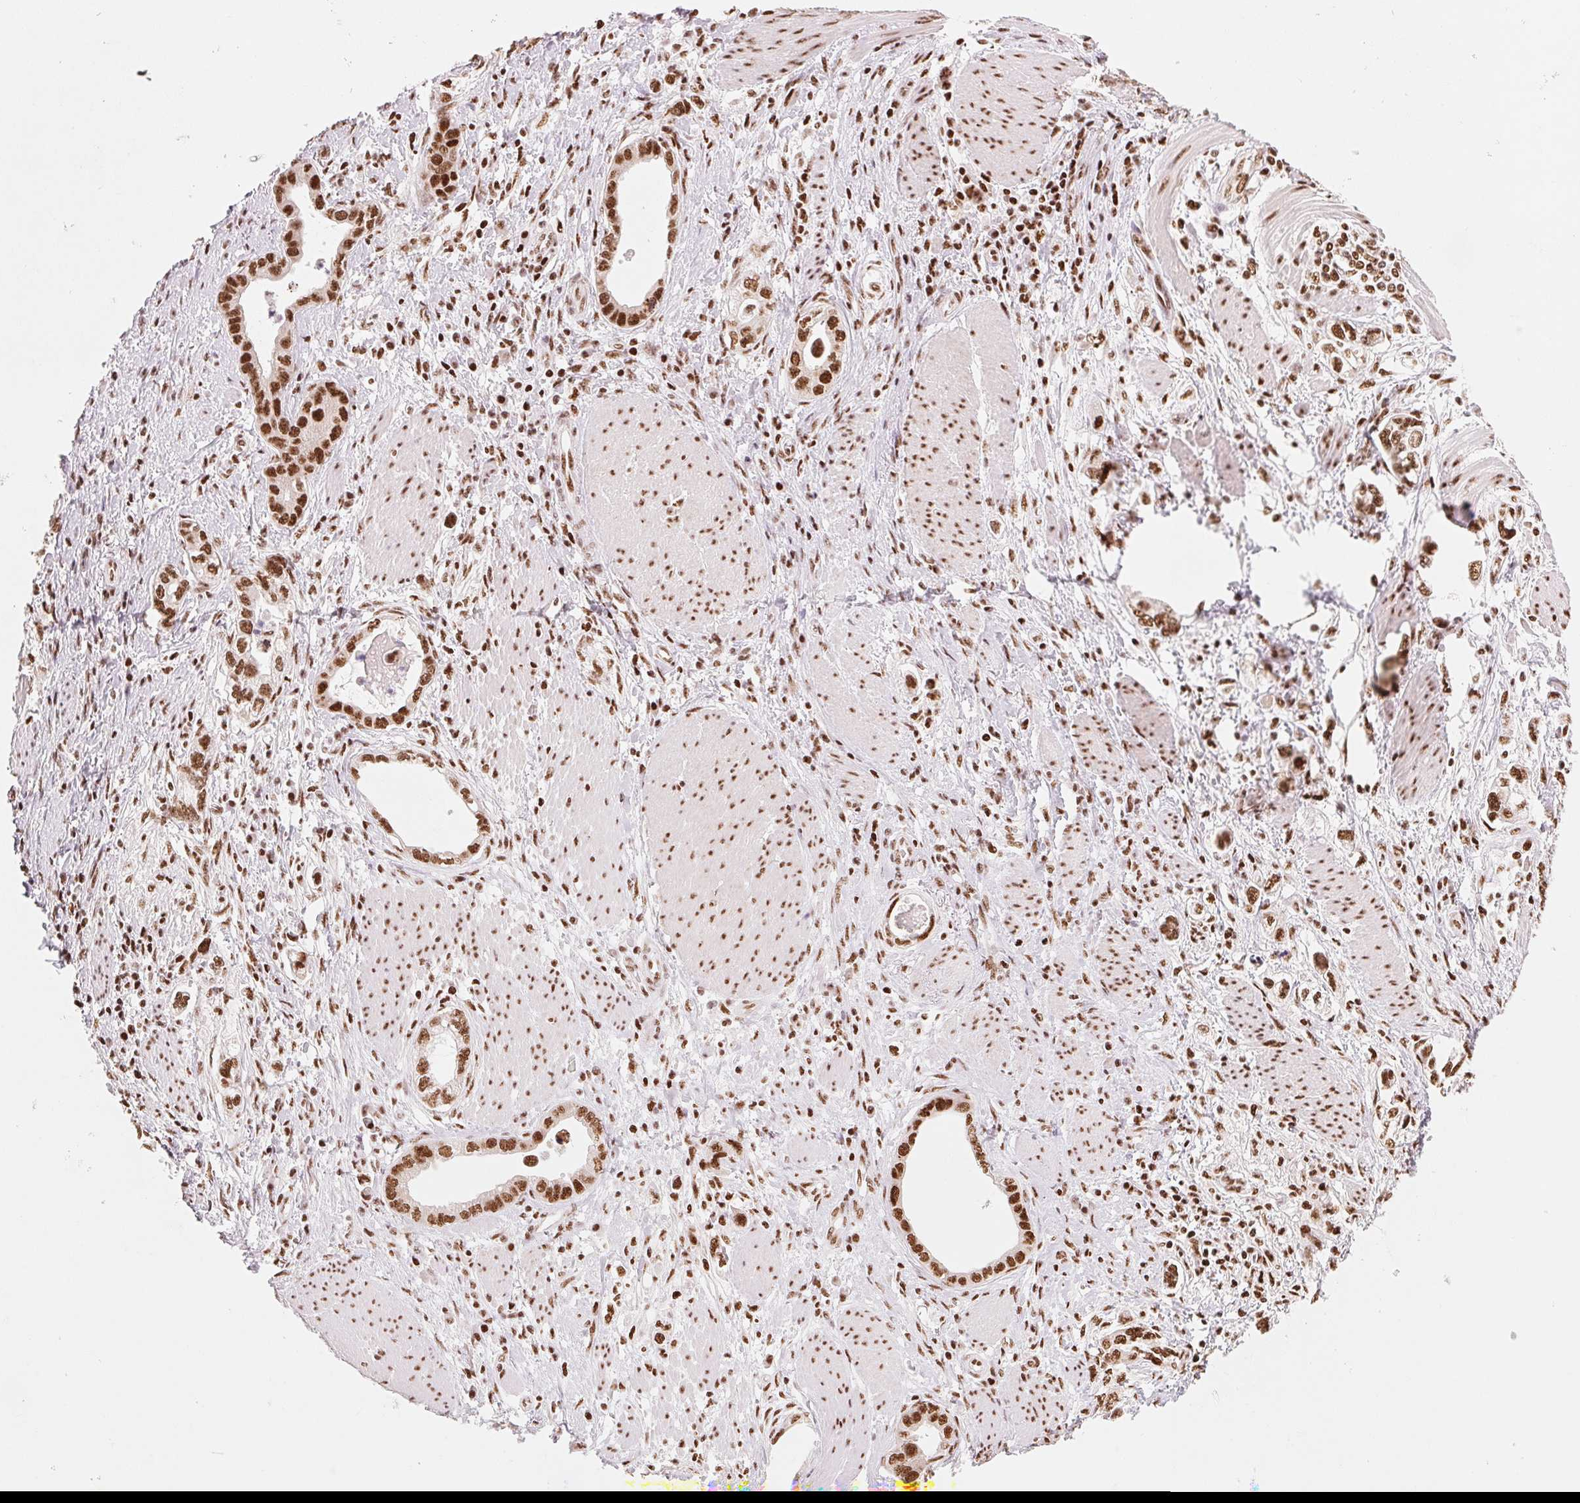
{"staining": {"intensity": "strong", "quantity": ">75%", "location": "nuclear"}, "tissue": "stomach cancer", "cell_type": "Tumor cells", "image_type": "cancer", "snomed": [{"axis": "morphology", "description": "Adenocarcinoma, NOS"}, {"axis": "topography", "description": "Stomach, lower"}], "caption": "Protein expression by immunohistochemistry shows strong nuclear expression in about >75% of tumor cells in stomach cancer.", "gene": "NXF1", "patient": {"sex": "female", "age": 93}}